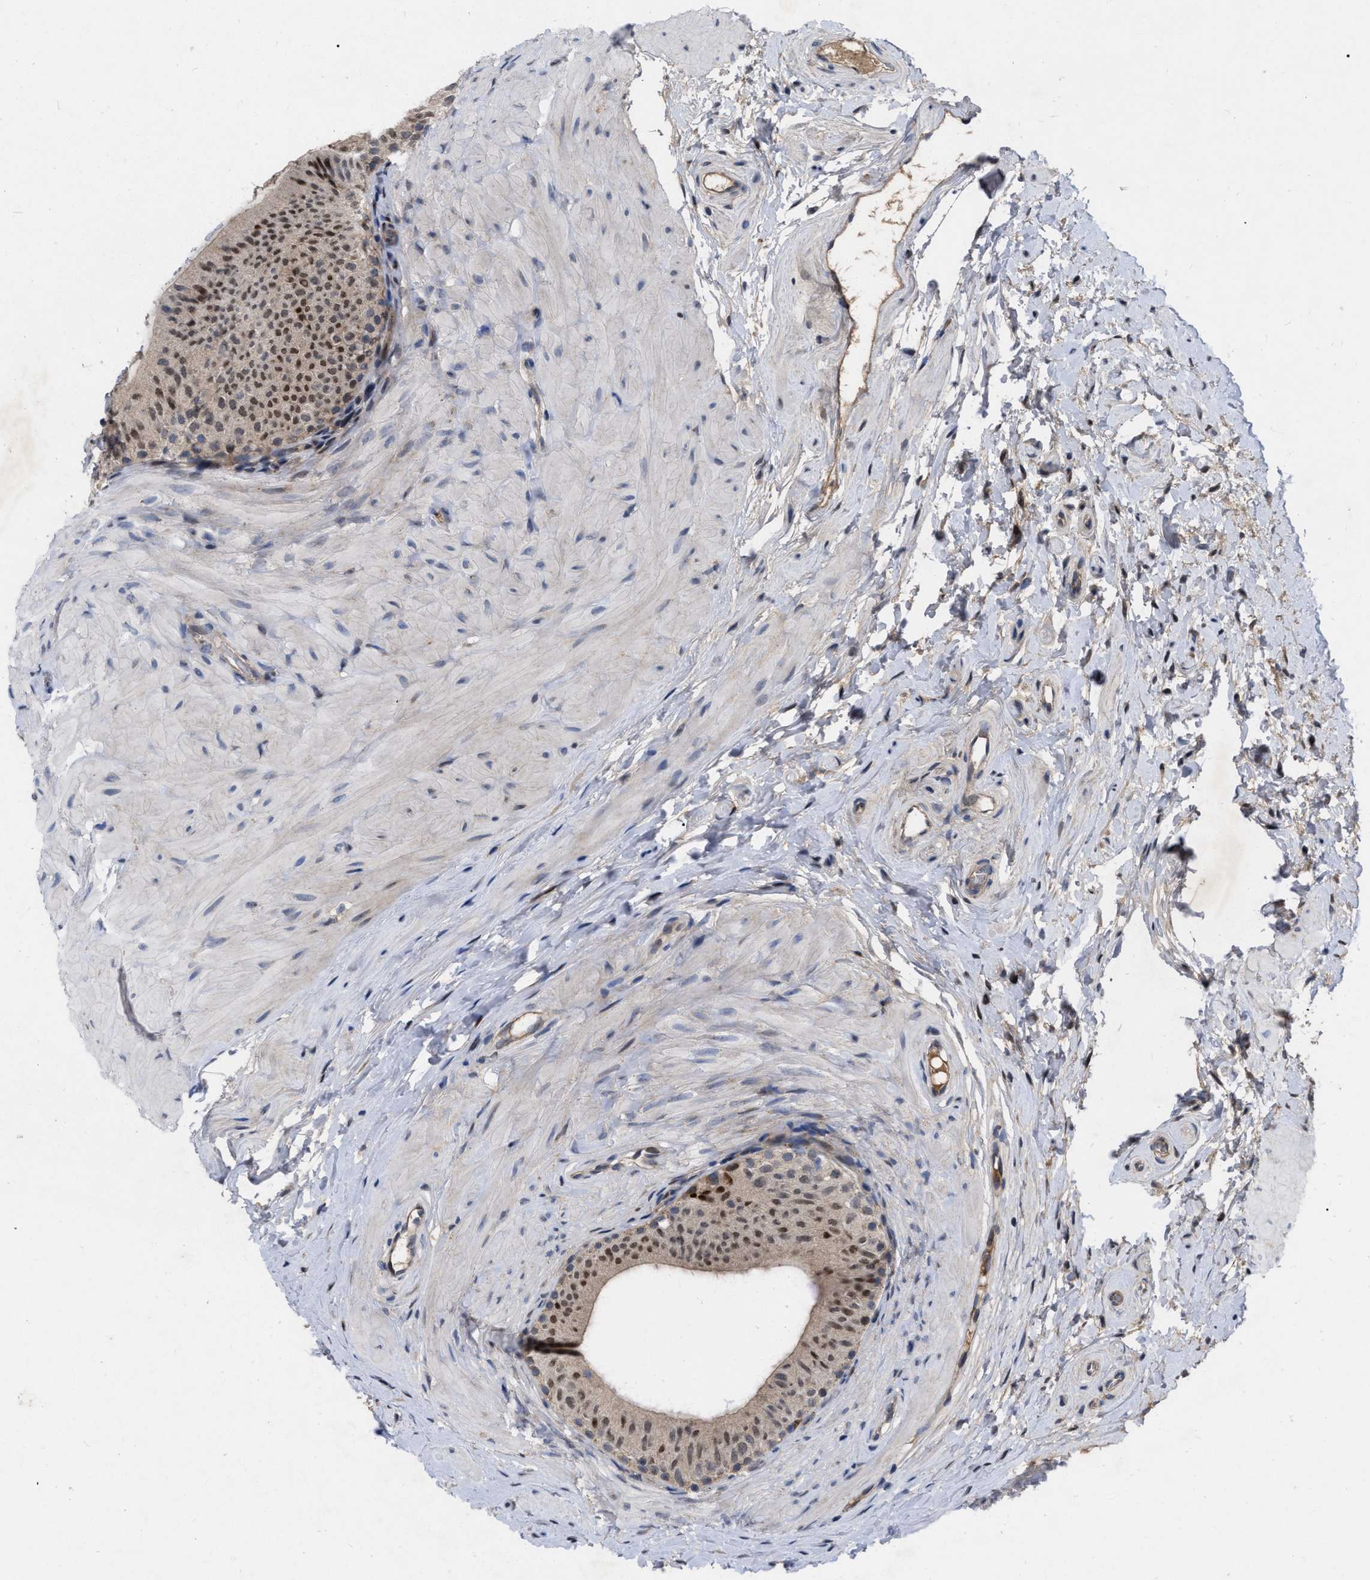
{"staining": {"intensity": "moderate", "quantity": ">75%", "location": "cytoplasmic/membranous,nuclear"}, "tissue": "epididymis", "cell_type": "Glandular cells", "image_type": "normal", "snomed": [{"axis": "morphology", "description": "Normal tissue, NOS"}, {"axis": "topography", "description": "Epididymis"}], "caption": "Immunohistochemical staining of unremarkable human epididymis displays >75% levels of moderate cytoplasmic/membranous,nuclear protein expression in approximately >75% of glandular cells.", "gene": "MDM4", "patient": {"sex": "male", "age": 34}}